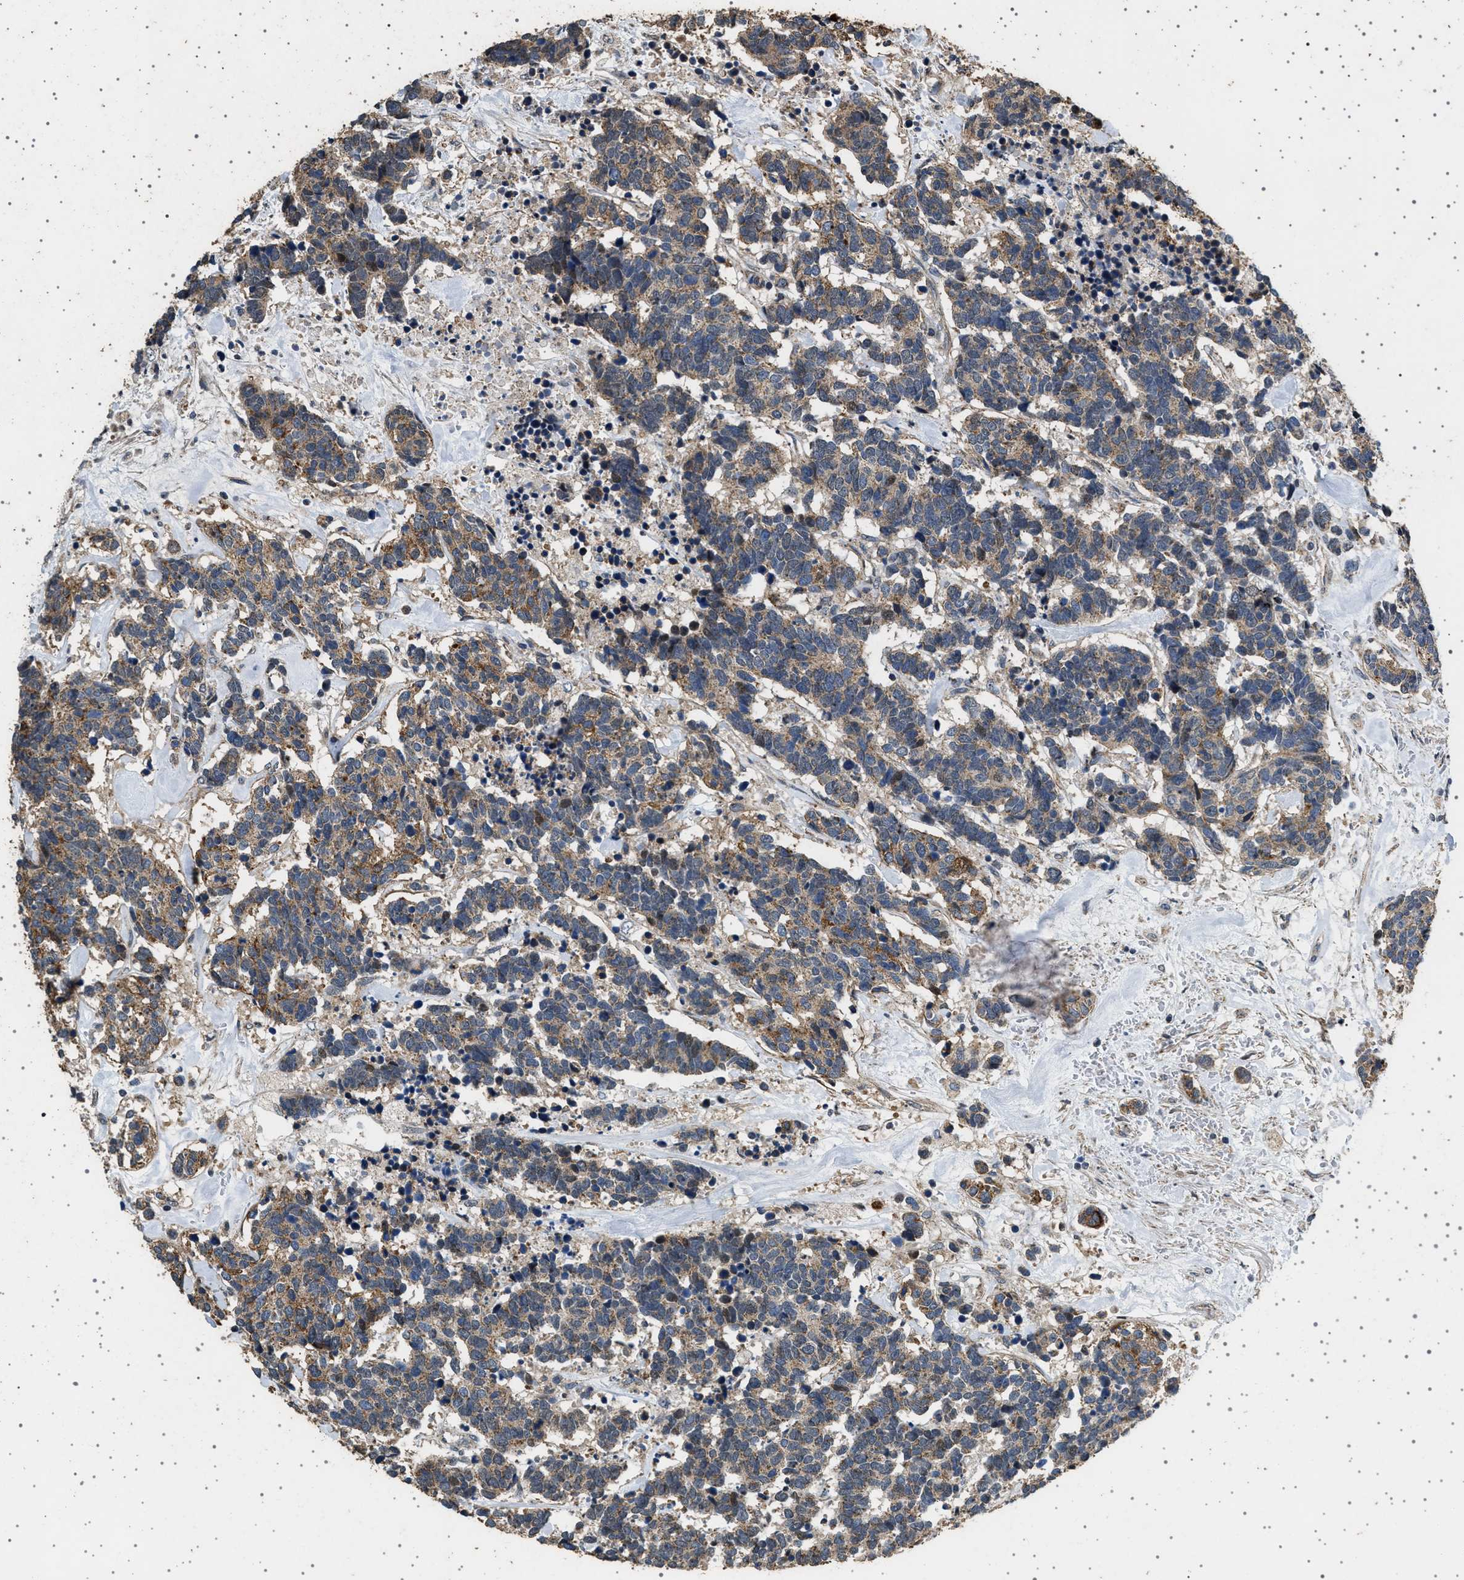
{"staining": {"intensity": "moderate", "quantity": ">75%", "location": "cytoplasmic/membranous"}, "tissue": "carcinoid", "cell_type": "Tumor cells", "image_type": "cancer", "snomed": [{"axis": "morphology", "description": "Carcinoma, NOS"}, {"axis": "morphology", "description": "Carcinoid, malignant, NOS"}, {"axis": "topography", "description": "Urinary bladder"}], "caption": "This image exhibits immunohistochemistry (IHC) staining of human carcinoid, with medium moderate cytoplasmic/membranous staining in about >75% of tumor cells.", "gene": "KCNA4", "patient": {"sex": "male", "age": 57}}